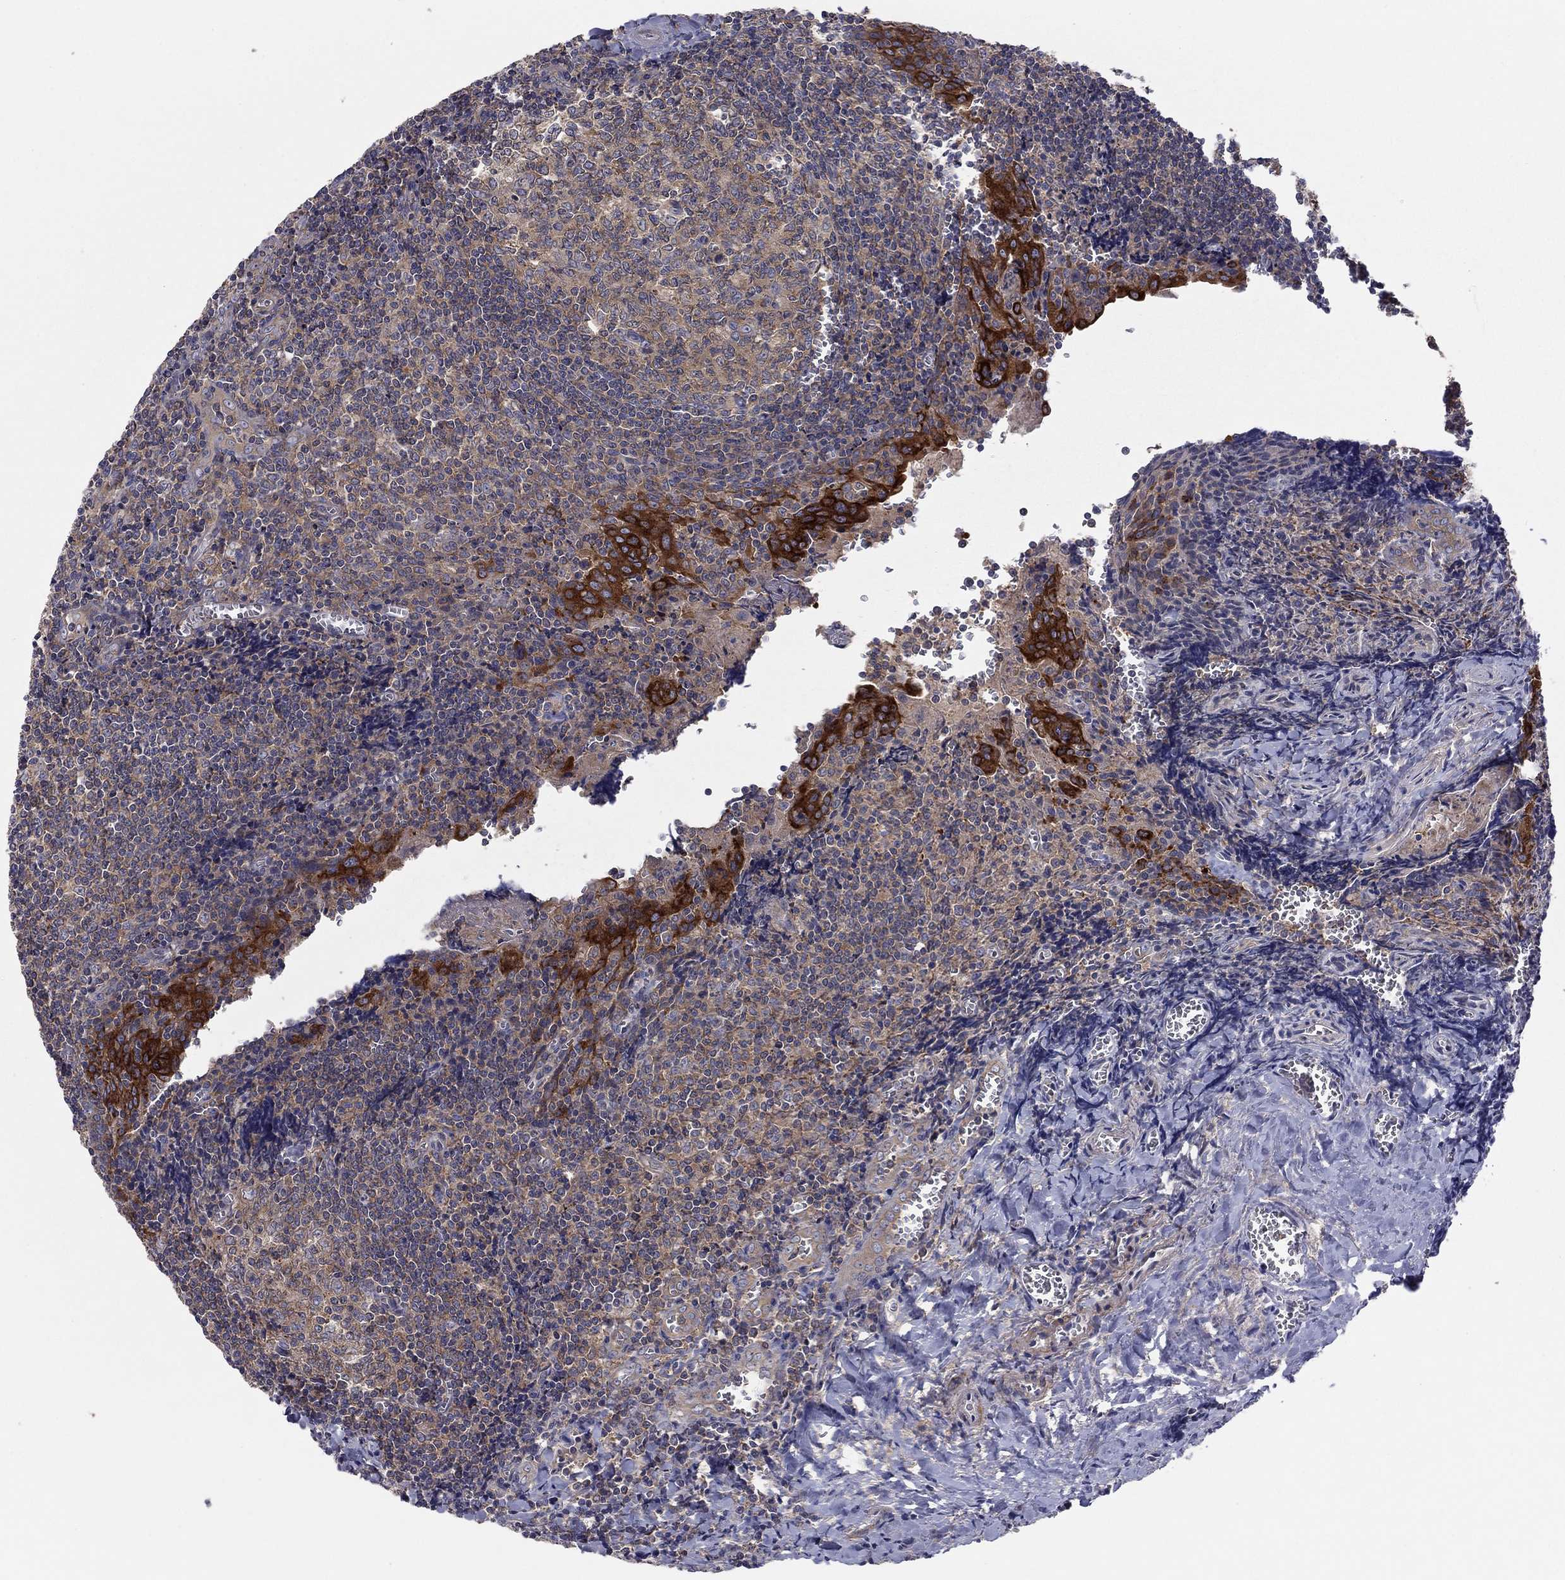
{"staining": {"intensity": "weak", "quantity": "25%-75%", "location": "cytoplasmic/membranous"}, "tissue": "tonsil", "cell_type": "Germinal center cells", "image_type": "normal", "snomed": [{"axis": "morphology", "description": "Normal tissue, NOS"}, {"axis": "morphology", "description": "Inflammation, NOS"}, {"axis": "topography", "description": "Tonsil"}], "caption": "This is a photomicrograph of IHC staining of unremarkable tonsil, which shows weak expression in the cytoplasmic/membranous of germinal center cells.", "gene": "RNF123", "patient": {"sex": "female", "age": 31}}